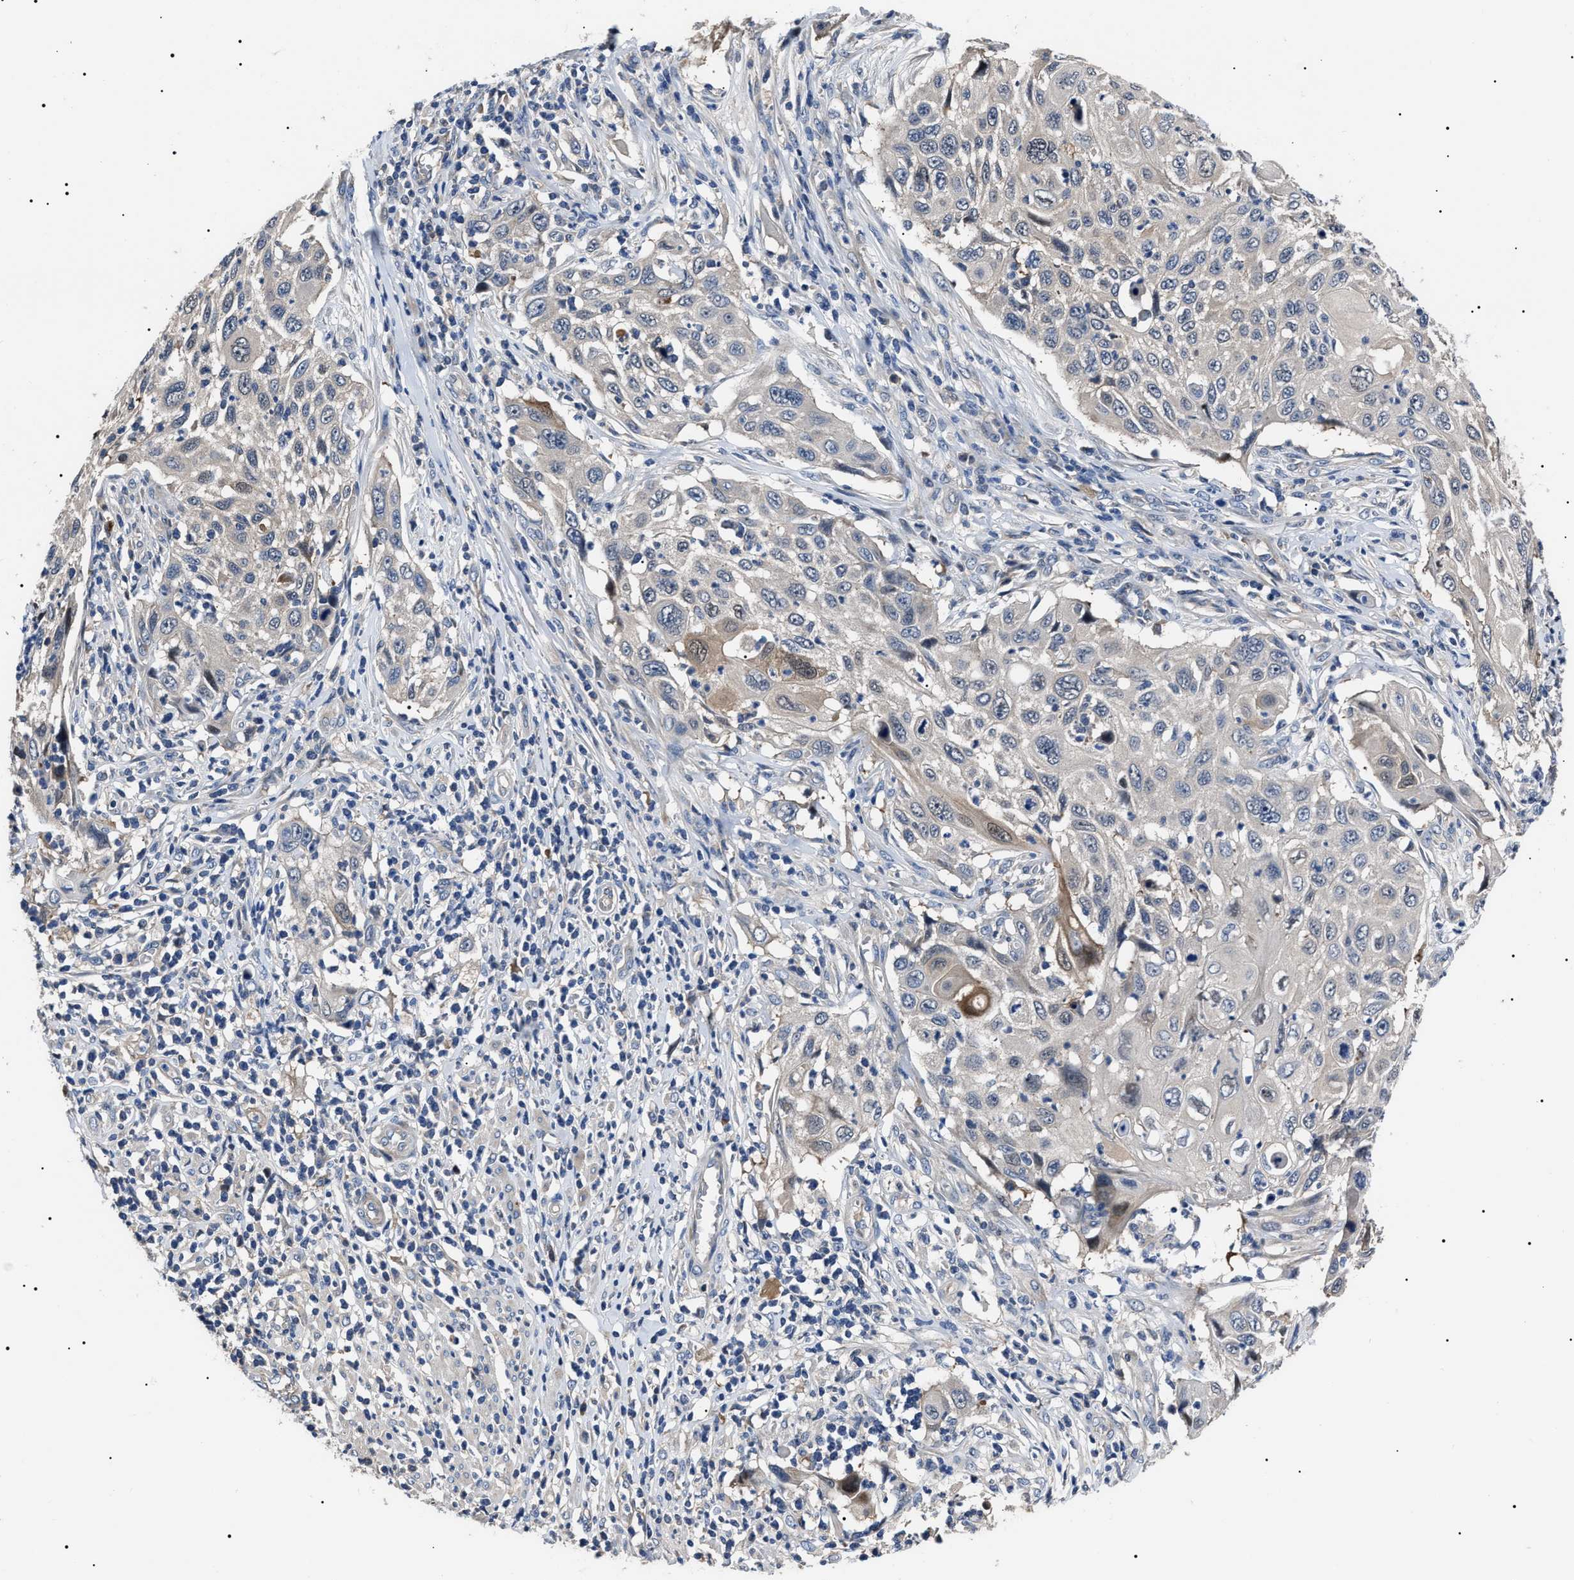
{"staining": {"intensity": "negative", "quantity": "none", "location": "none"}, "tissue": "cervical cancer", "cell_type": "Tumor cells", "image_type": "cancer", "snomed": [{"axis": "morphology", "description": "Squamous cell carcinoma, NOS"}, {"axis": "topography", "description": "Cervix"}], "caption": "Histopathology image shows no protein expression in tumor cells of cervical cancer (squamous cell carcinoma) tissue.", "gene": "IFT81", "patient": {"sex": "female", "age": 70}}